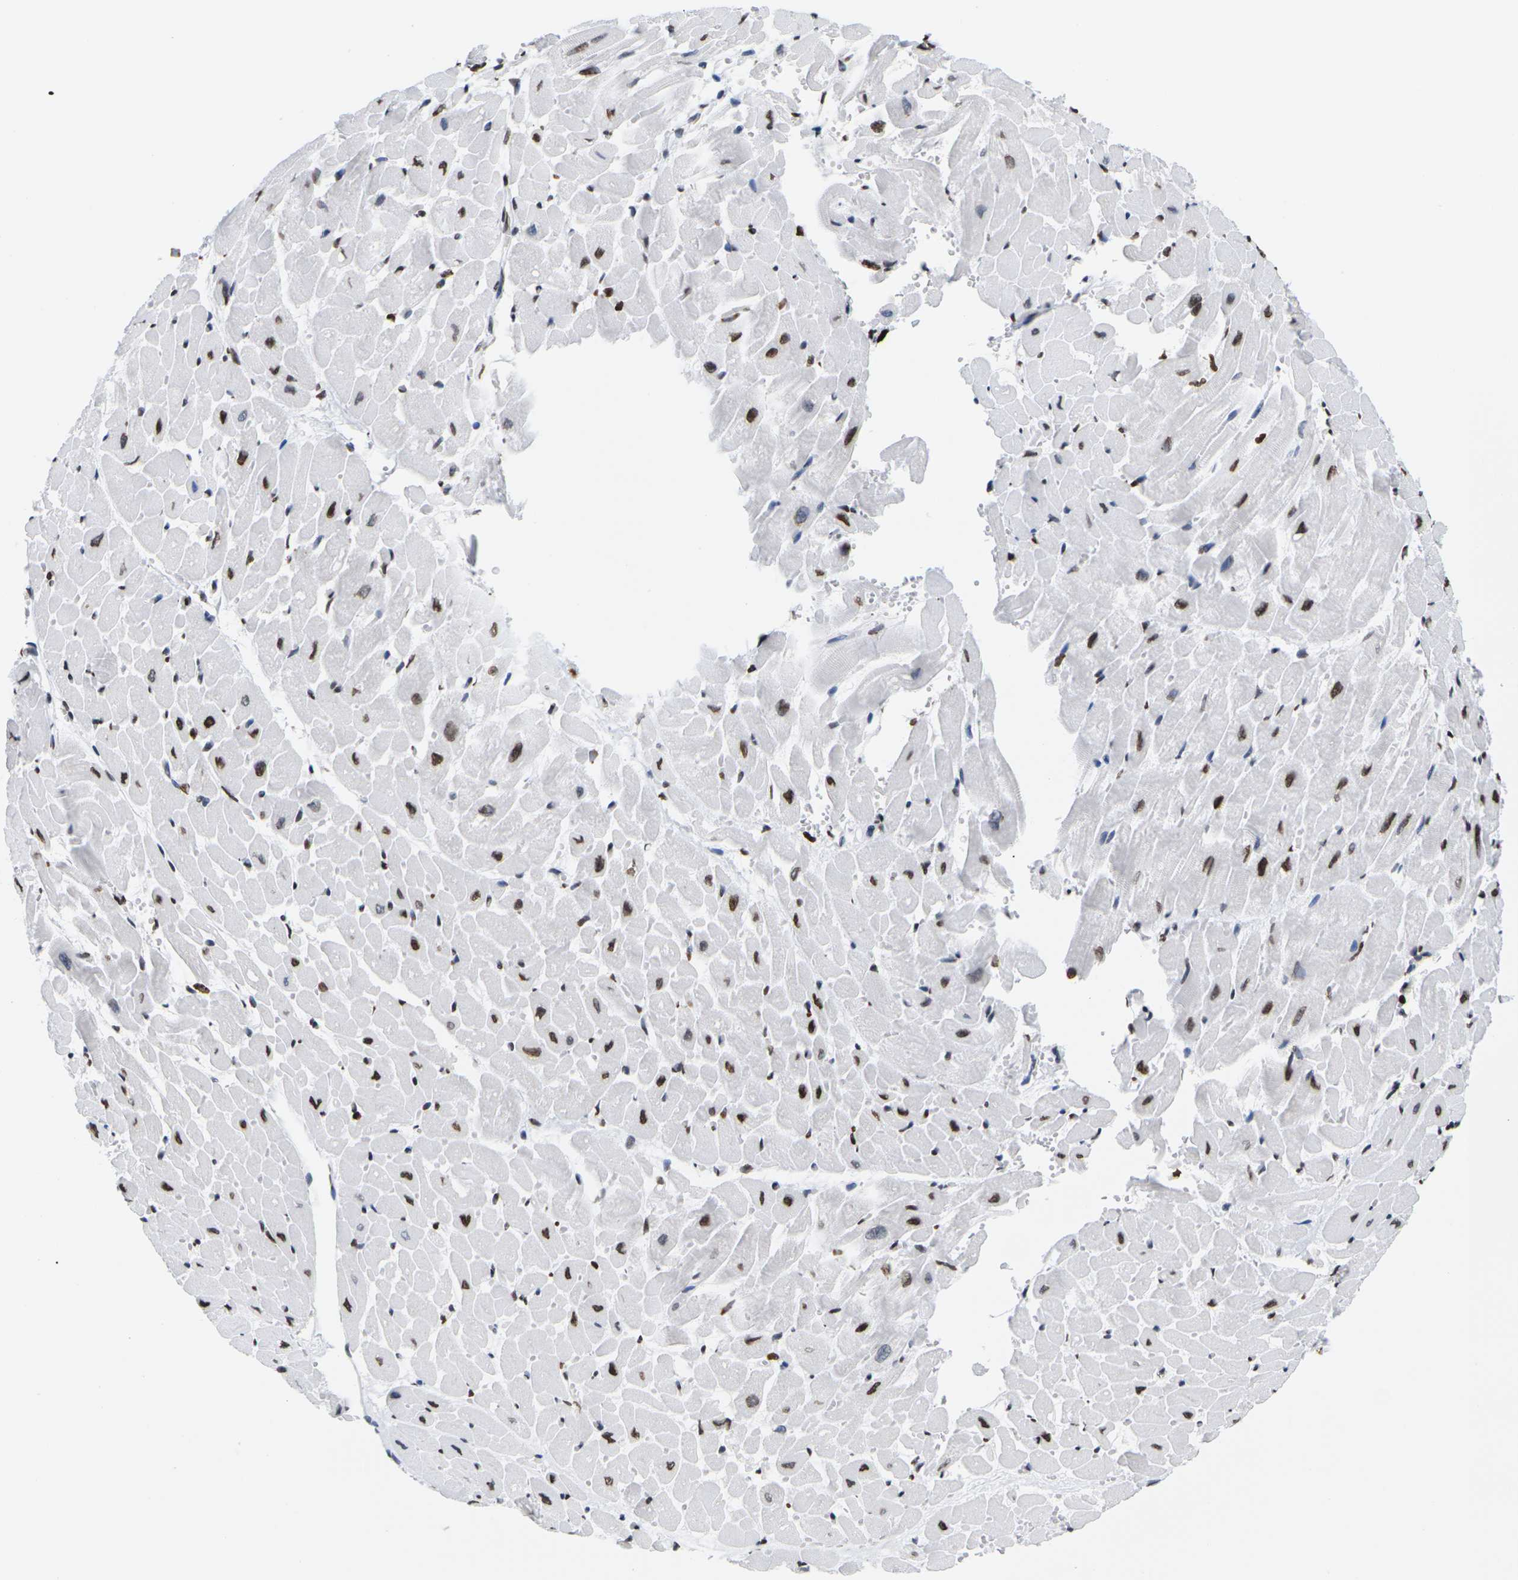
{"staining": {"intensity": "strong", "quantity": ">75%", "location": "nuclear"}, "tissue": "heart muscle", "cell_type": "Cardiomyocytes", "image_type": "normal", "snomed": [{"axis": "morphology", "description": "Normal tissue, NOS"}, {"axis": "topography", "description": "Heart"}], "caption": "Immunohistochemistry (IHC) (DAB) staining of benign human heart muscle displays strong nuclear protein expression in approximately >75% of cardiomyocytes. Nuclei are stained in blue.", "gene": "H2AC21", "patient": {"sex": "male", "age": 45}}